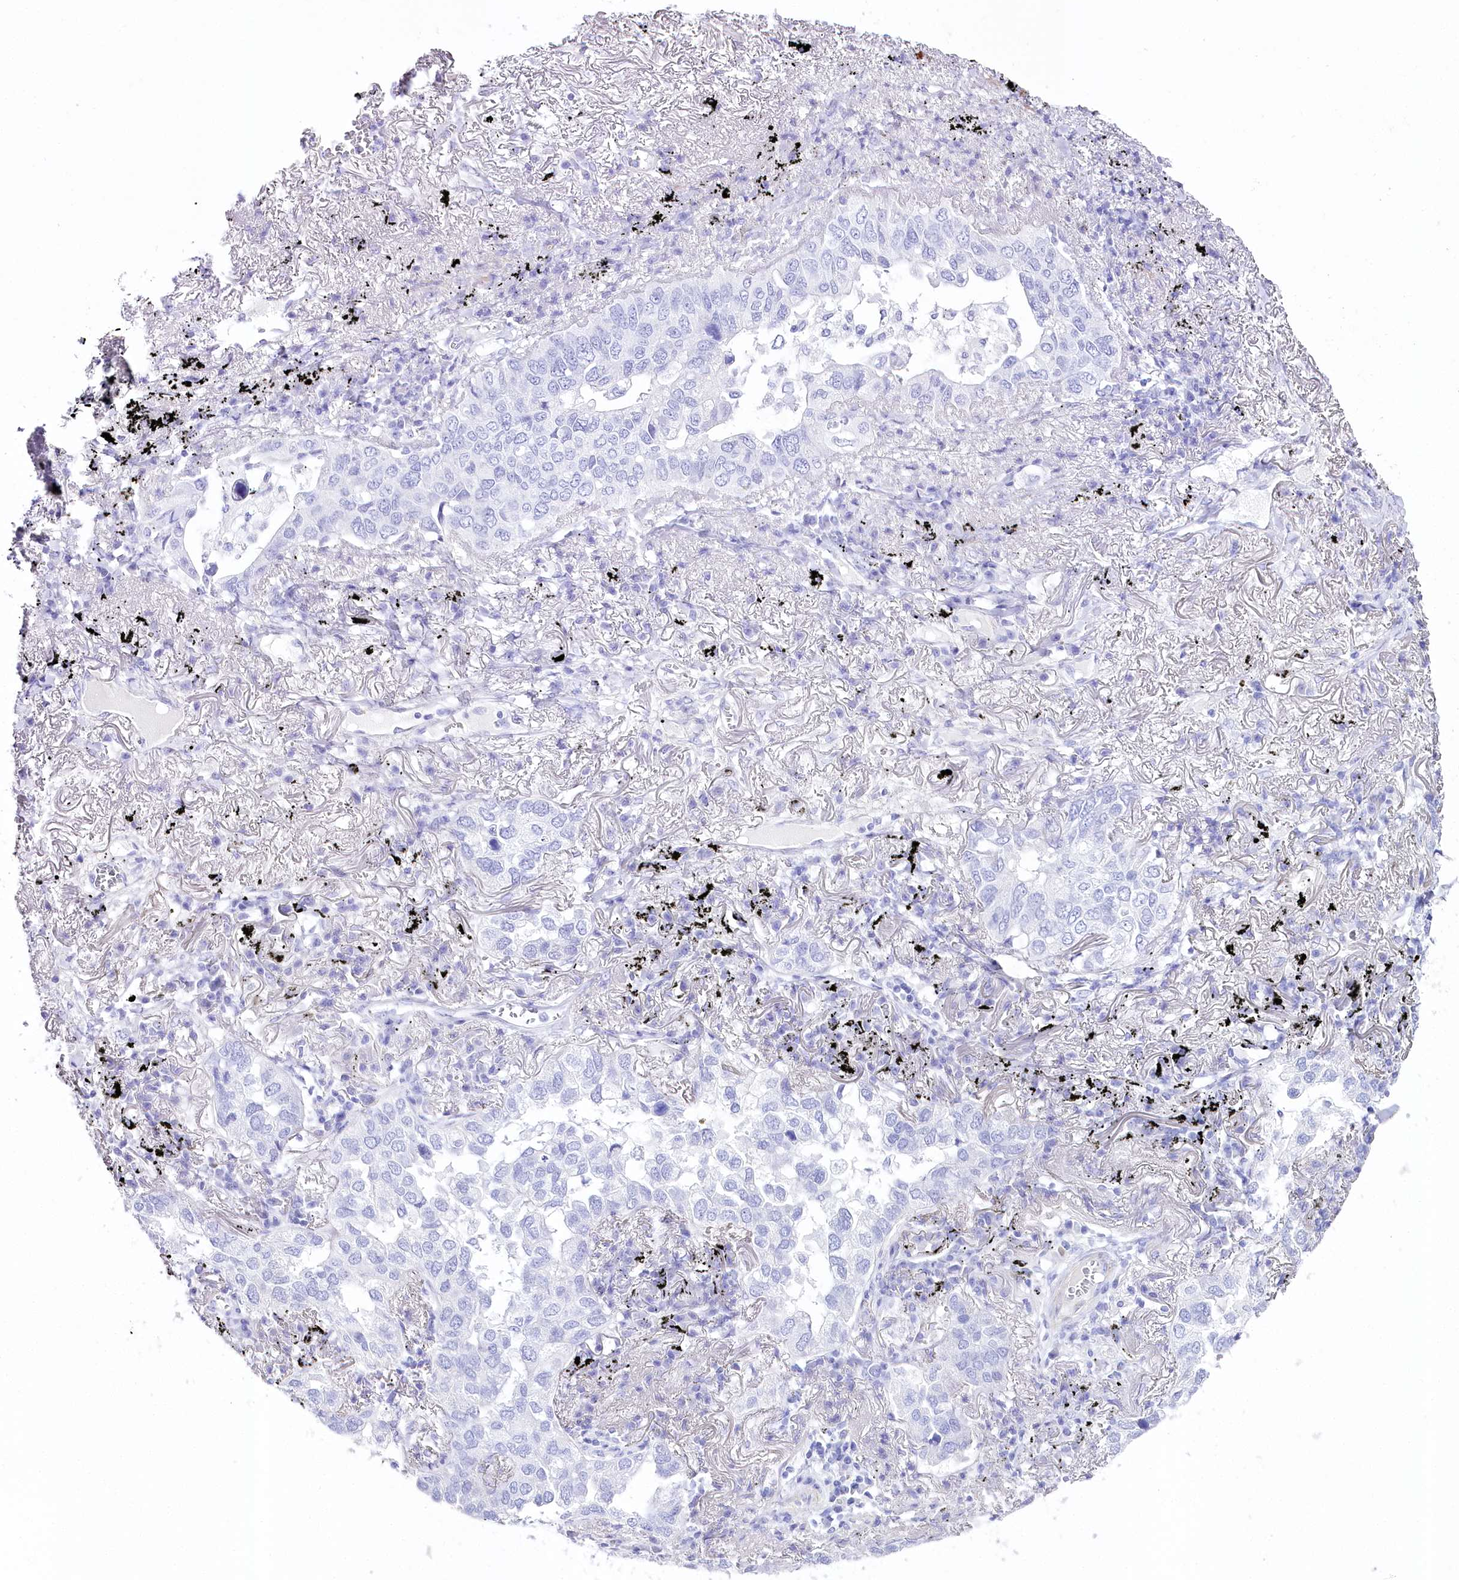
{"staining": {"intensity": "negative", "quantity": "none", "location": "none"}, "tissue": "lung cancer", "cell_type": "Tumor cells", "image_type": "cancer", "snomed": [{"axis": "morphology", "description": "Adenocarcinoma, NOS"}, {"axis": "topography", "description": "Lung"}], "caption": "IHC photomicrograph of lung cancer (adenocarcinoma) stained for a protein (brown), which demonstrates no staining in tumor cells.", "gene": "CSN3", "patient": {"sex": "male", "age": 65}}